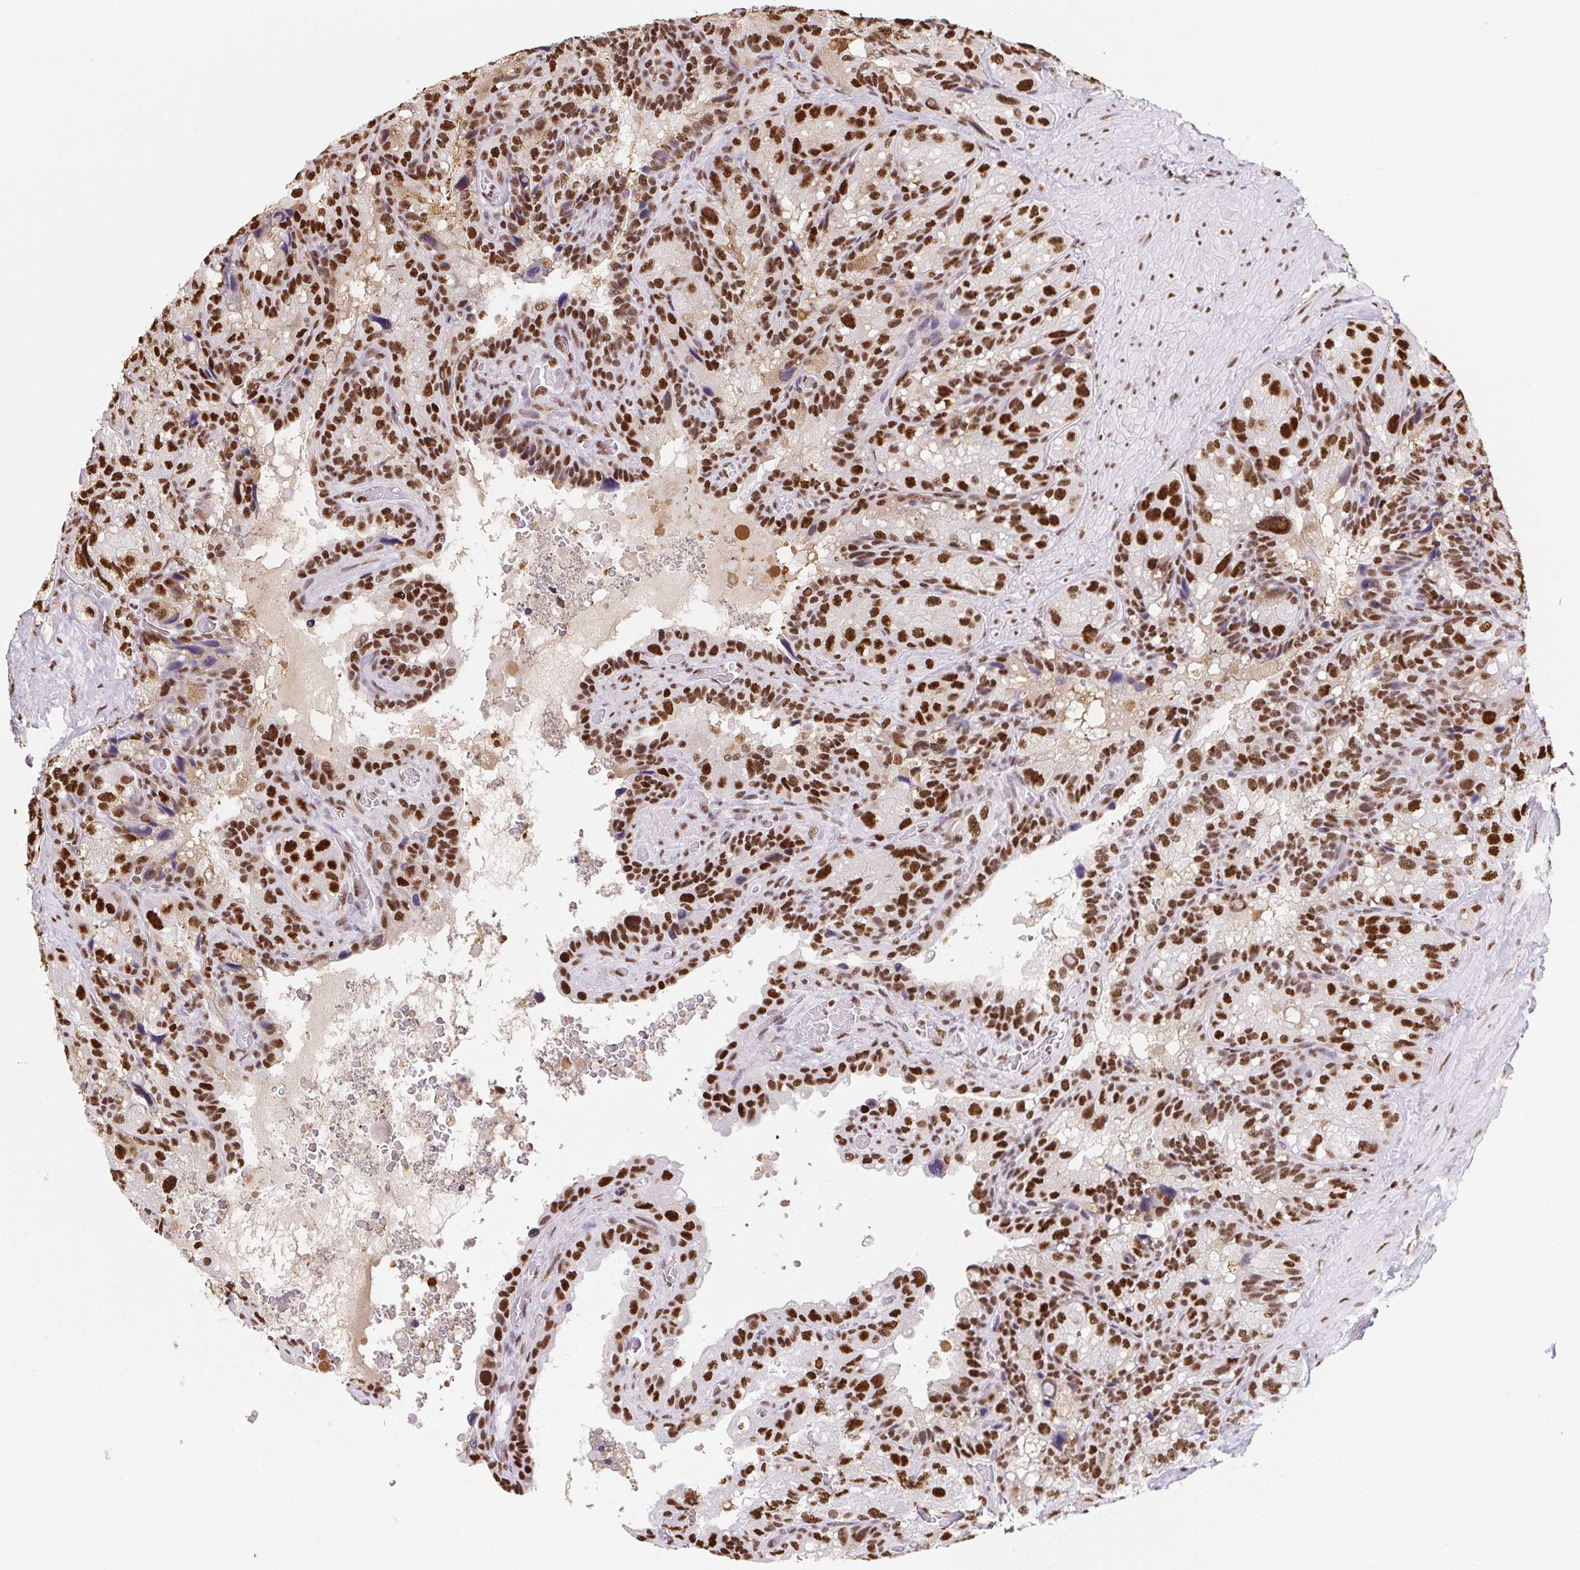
{"staining": {"intensity": "strong", "quantity": ">75%", "location": "nuclear"}, "tissue": "seminal vesicle", "cell_type": "Glandular cells", "image_type": "normal", "snomed": [{"axis": "morphology", "description": "Normal tissue, NOS"}, {"axis": "topography", "description": "Seminal veicle"}], "caption": "Immunohistochemistry (IHC) of benign seminal vesicle demonstrates high levels of strong nuclear positivity in approximately >75% of glandular cells. The protein is shown in brown color, while the nuclei are stained blue.", "gene": "SETSIP", "patient": {"sex": "male", "age": 60}}